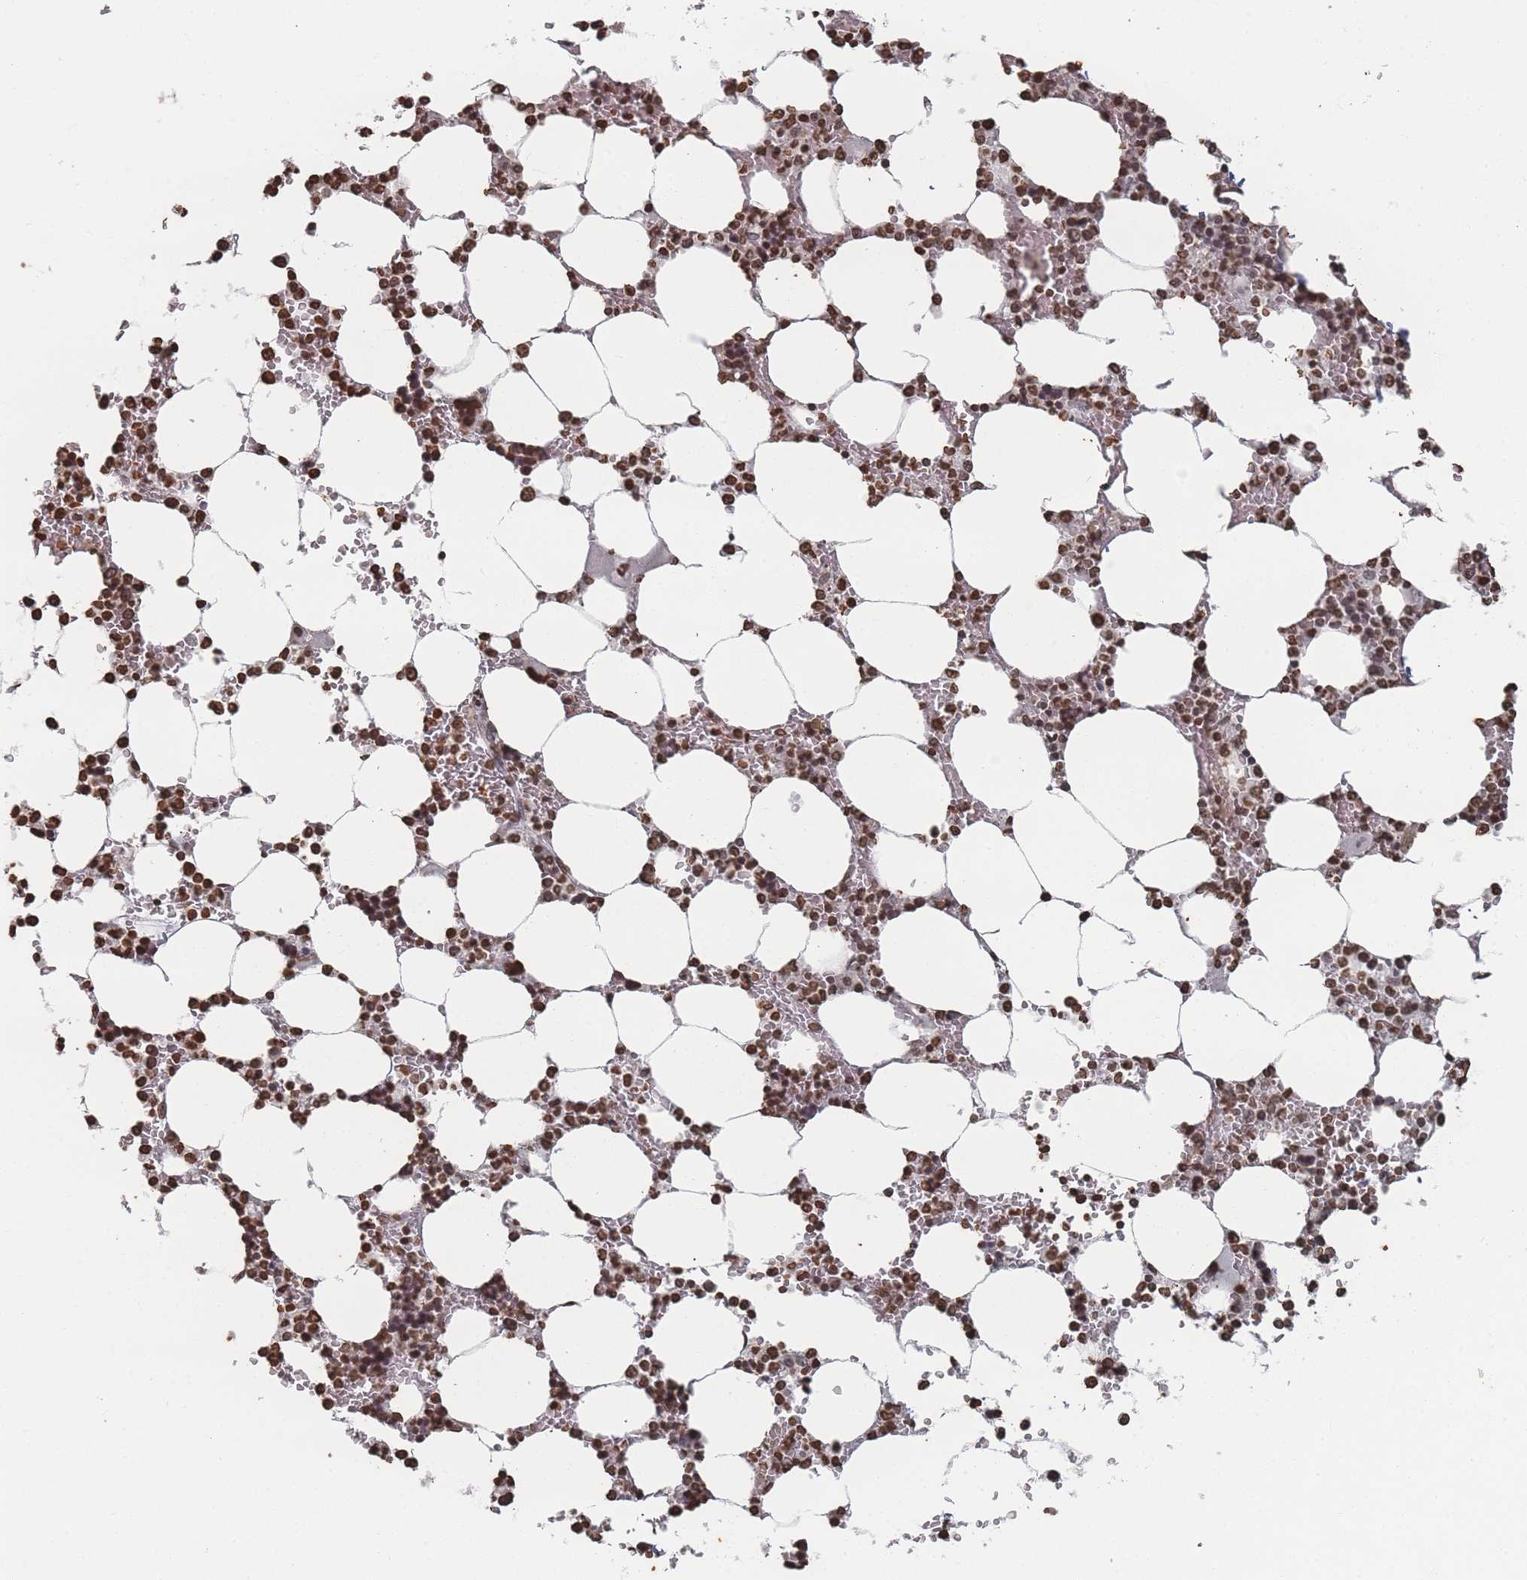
{"staining": {"intensity": "strong", "quantity": ">75%", "location": "nuclear"}, "tissue": "bone marrow", "cell_type": "Hematopoietic cells", "image_type": "normal", "snomed": [{"axis": "morphology", "description": "Normal tissue, NOS"}, {"axis": "topography", "description": "Bone marrow"}], "caption": "This is an image of immunohistochemistry staining of normal bone marrow, which shows strong staining in the nuclear of hematopoietic cells.", "gene": "PLEKHG5", "patient": {"sex": "male", "age": 64}}